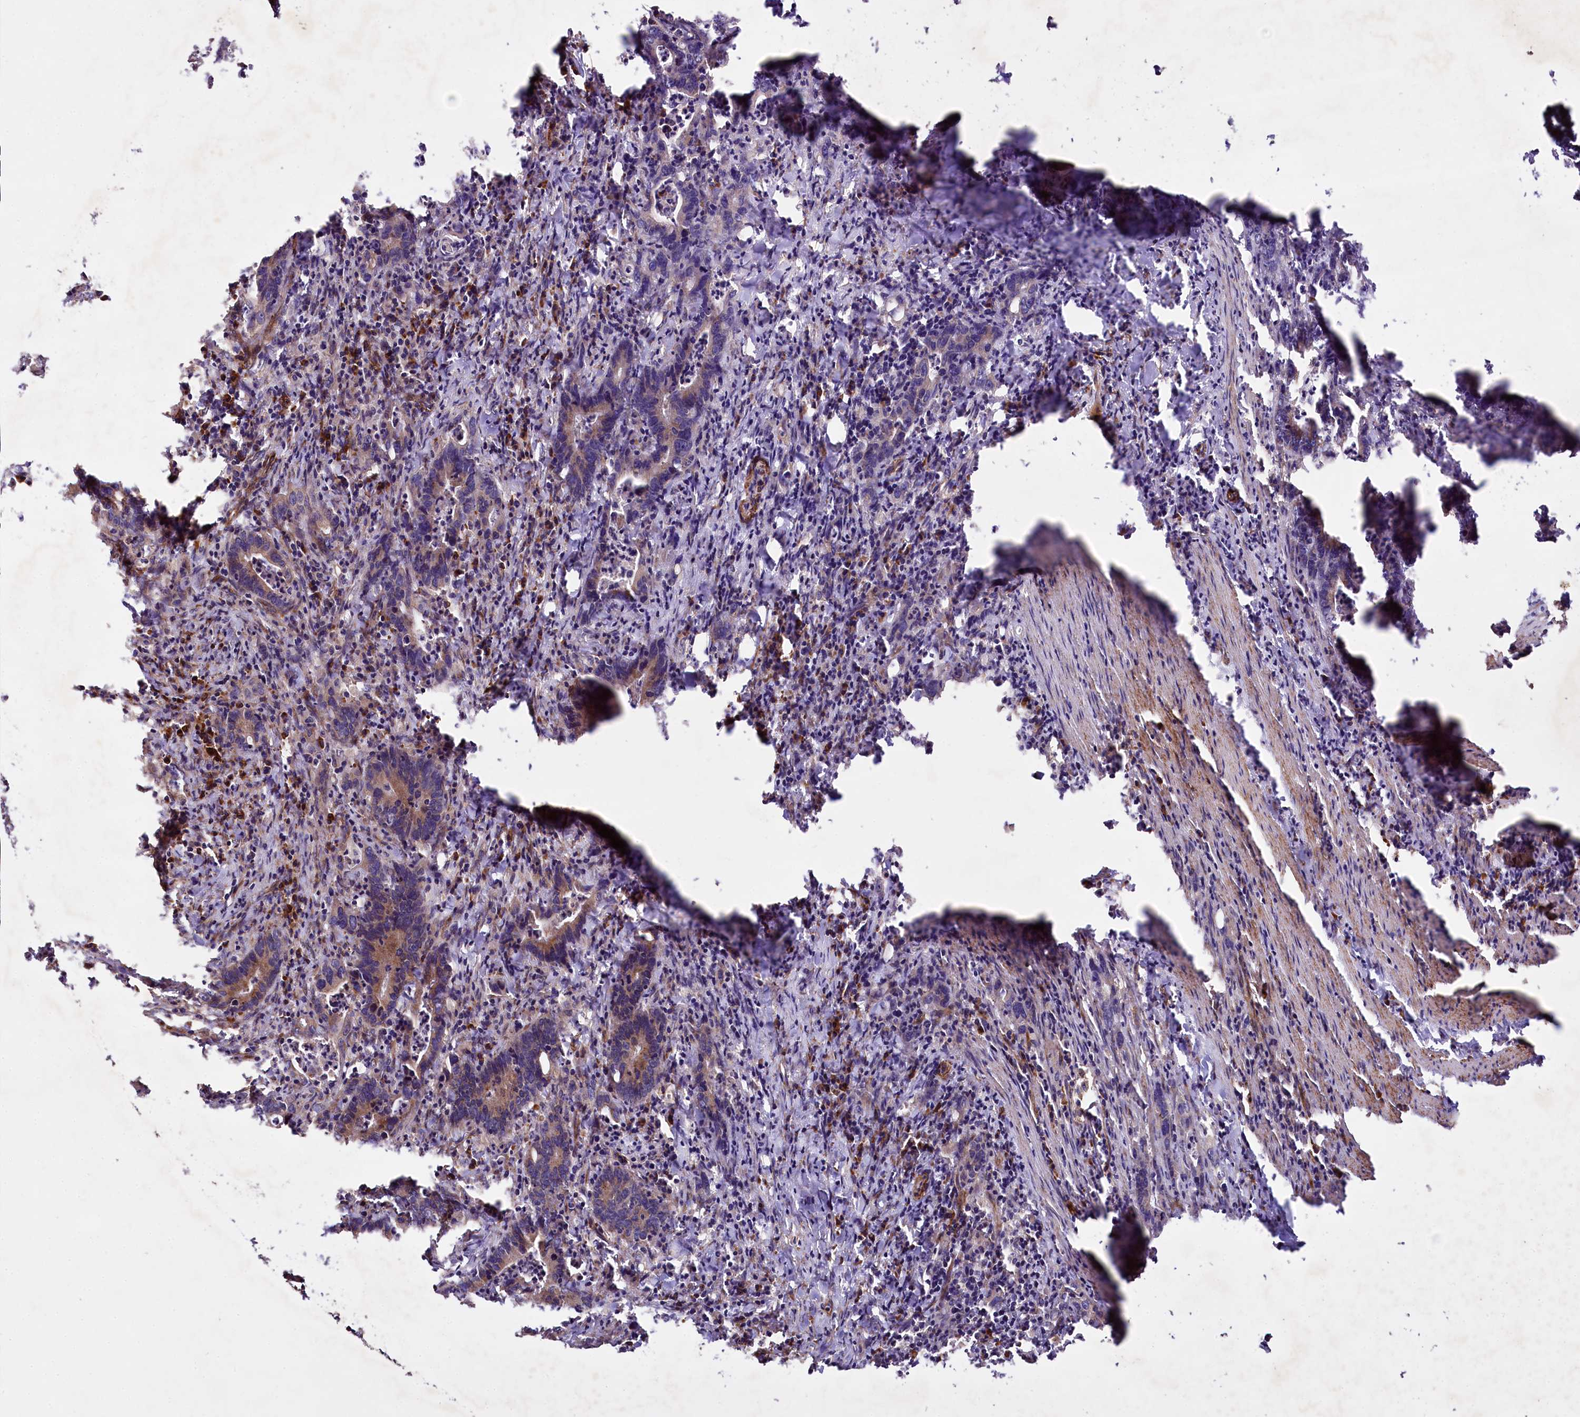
{"staining": {"intensity": "moderate", "quantity": "<25%", "location": "cytoplasmic/membranous"}, "tissue": "colorectal cancer", "cell_type": "Tumor cells", "image_type": "cancer", "snomed": [{"axis": "morphology", "description": "Adenocarcinoma, NOS"}, {"axis": "topography", "description": "Colon"}], "caption": "Immunohistochemistry (DAB) staining of colorectal cancer (adenocarcinoma) reveals moderate cytoplasmic/membranous protein staining in about <25% of tumor cells.", "gene": "SPATS2", "patient": {"sex": "female", "age": 75}}